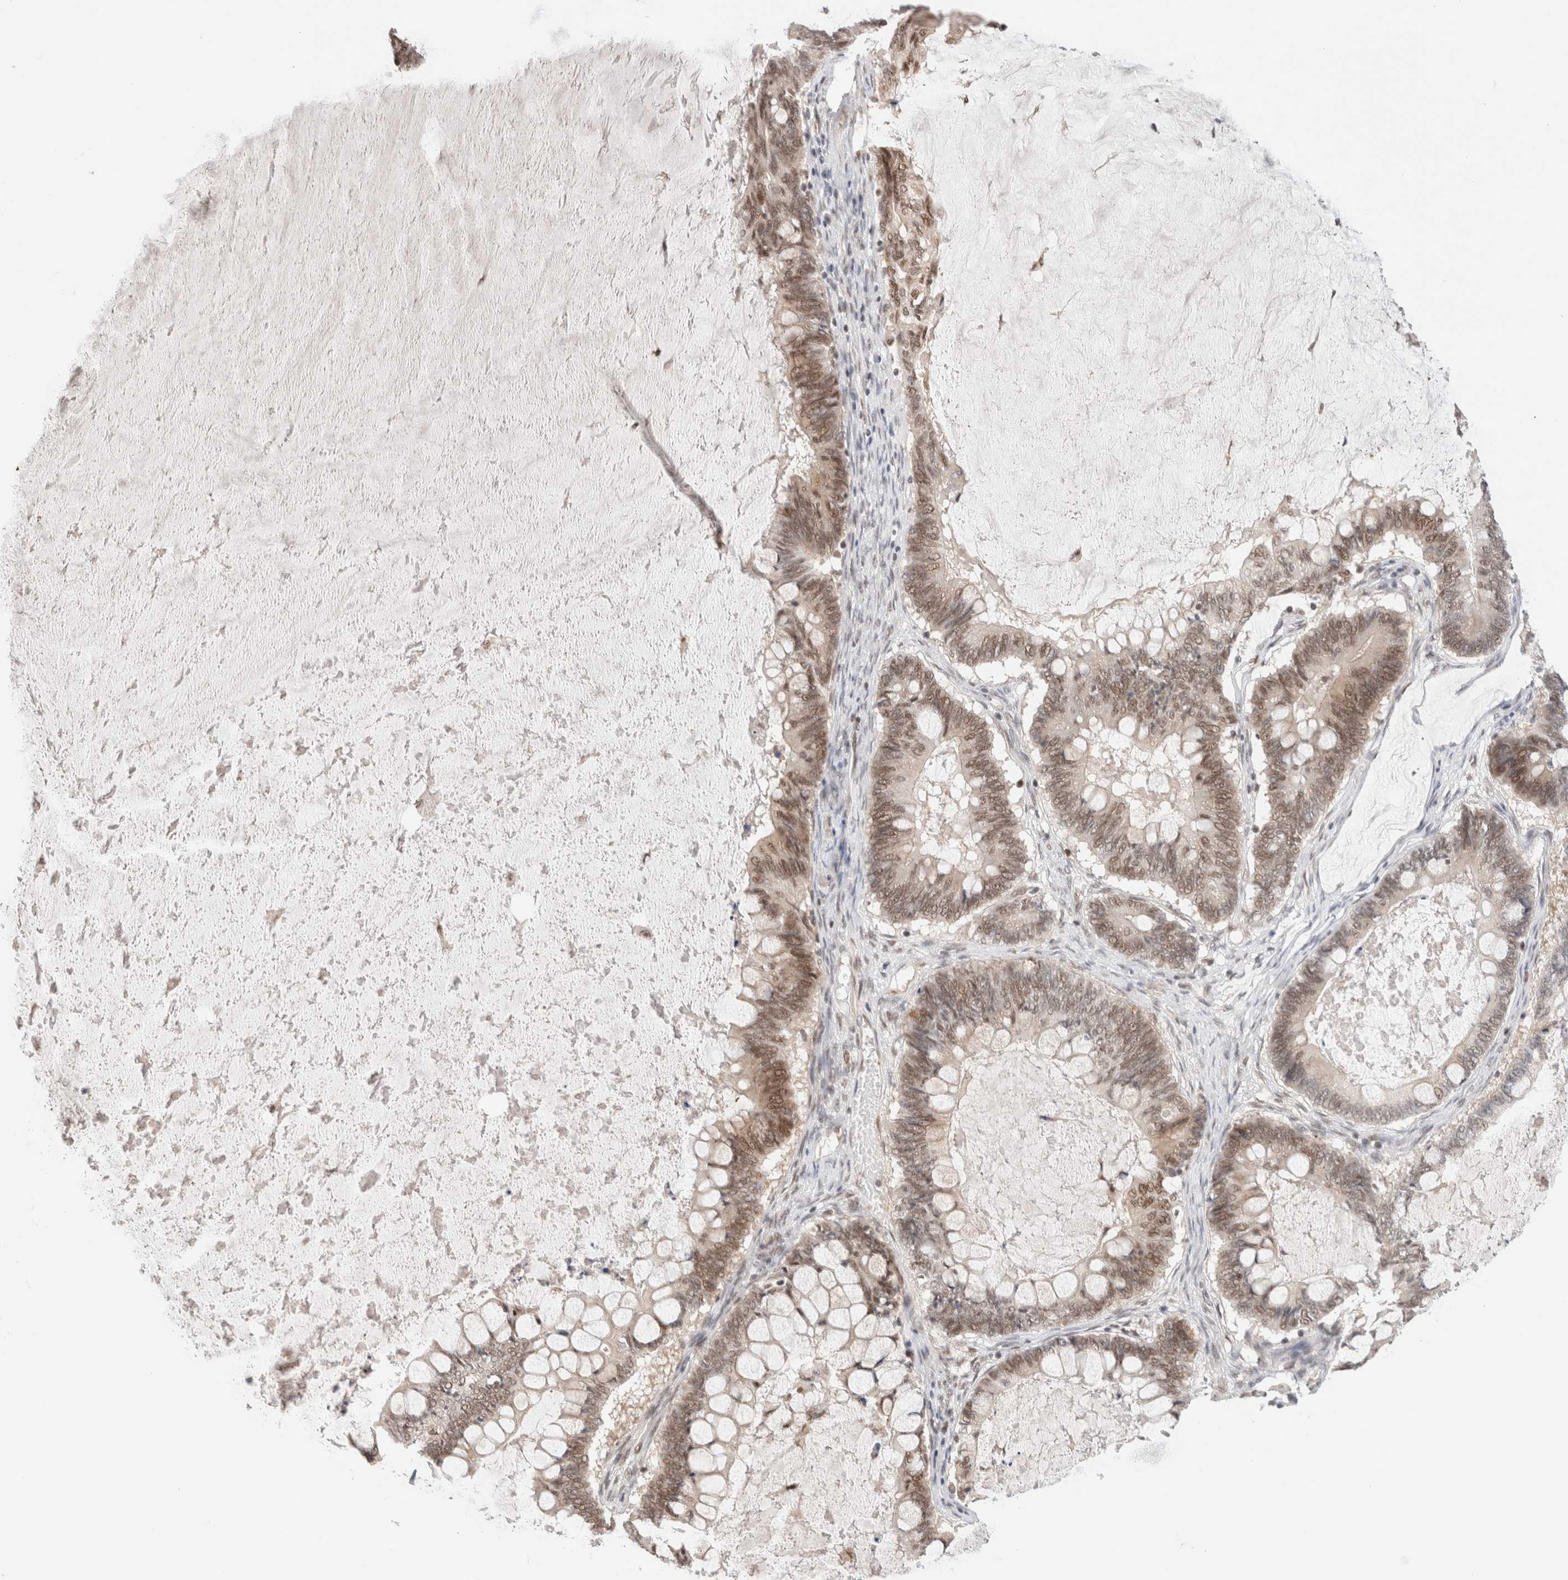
{"staining": {"intensity": "moderate", "quantity": ">75%", "location": "nuclear"}, "tissue": "ovarian cancer", "cell_type": "Tumor cells", "image_type": "cancer", "snomed": [{"axis": "morphology", "description": "Cystadenocarcinoma, mucinous, NOS"}, {"axis": "topography", "description": "Ovary"}], "caption": "An image of human ovarian mucinous cystadenocarcinoma stained for a protein displays moderate nuclear brown staining in tumor cells. (DAB IHC, brown staining for protein, blue staining for nuclei).", "gene": "GATAD2A", "patient": {"sex": "female", "age": 61}}